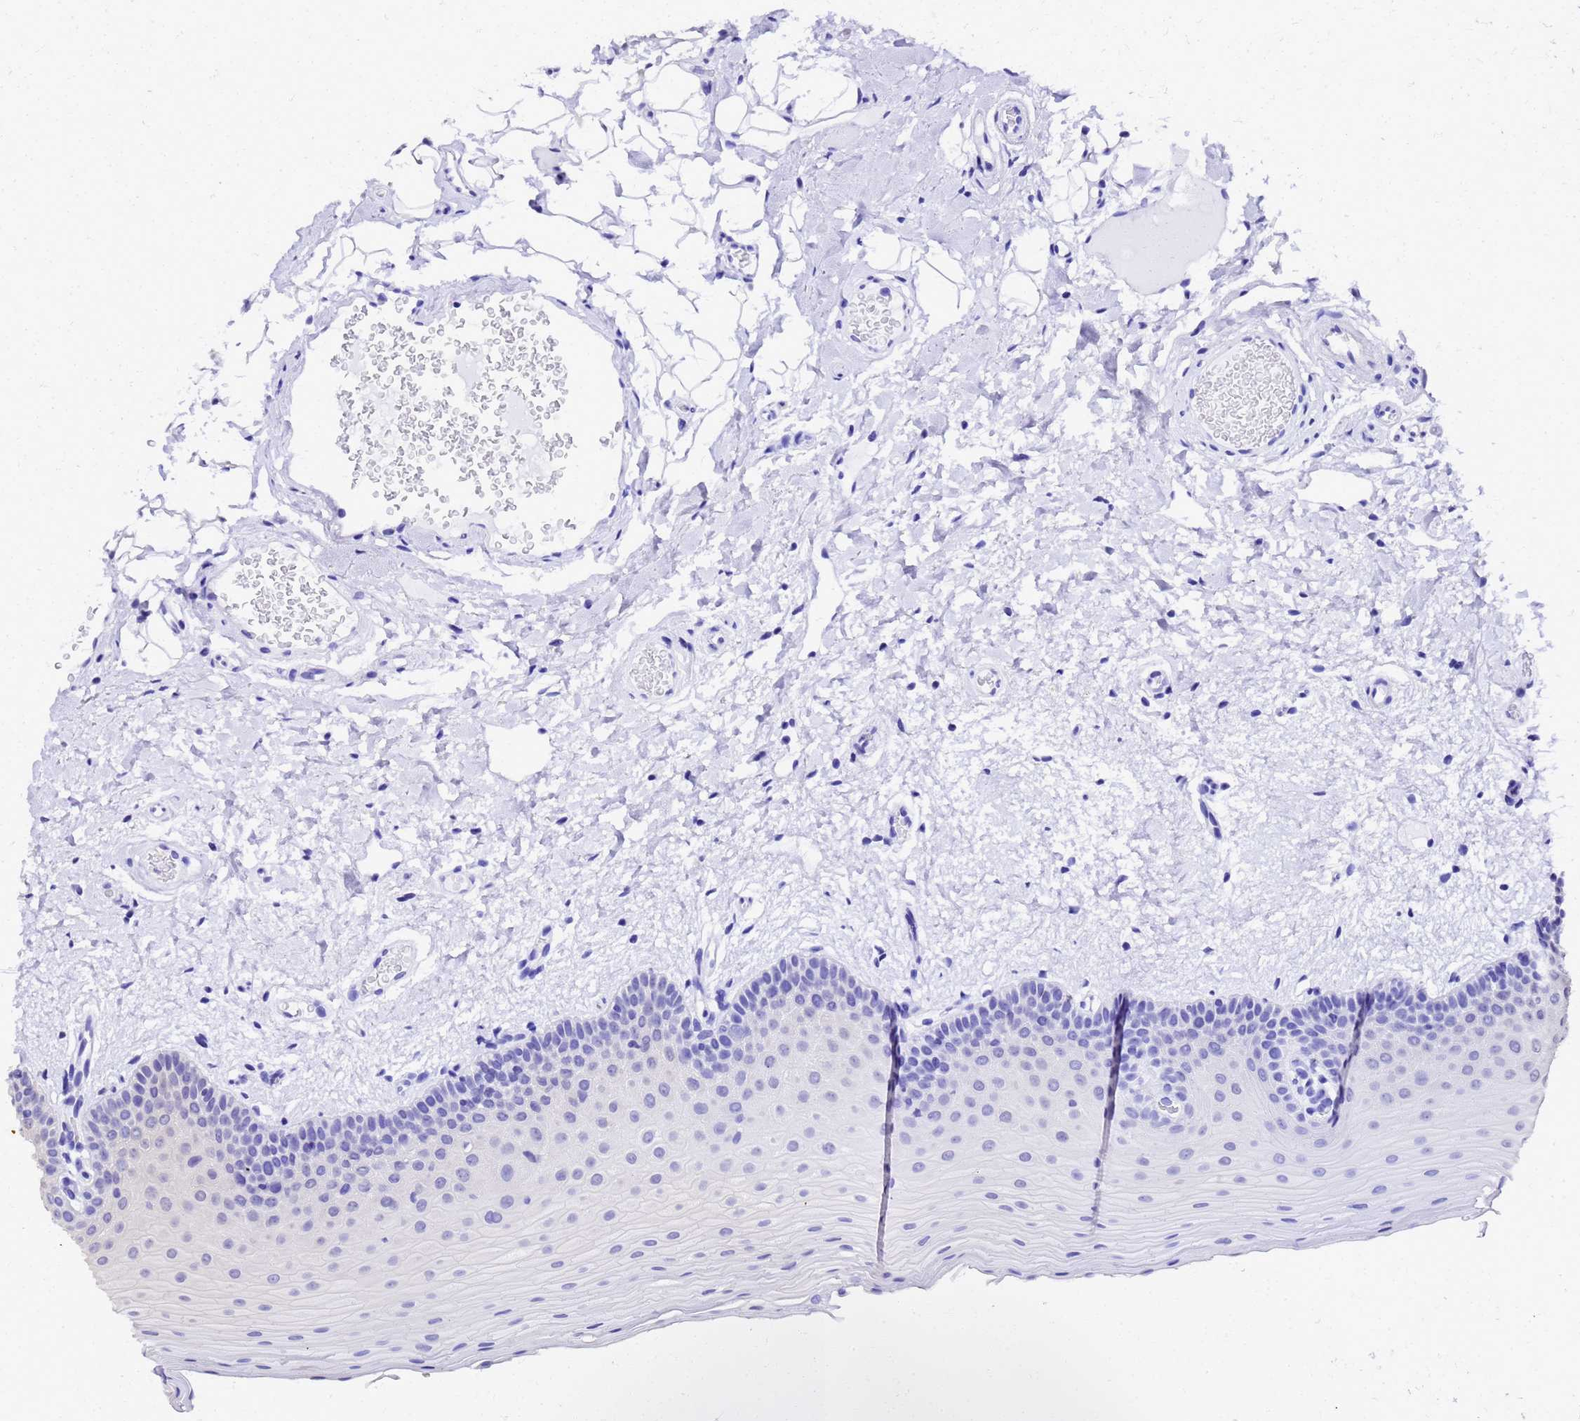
{"staining": {"intensity": "moderate", "quantity": "<25%", "location": "cytoplasmic/membranous,nuclear"}, "tissue": "oral mucosa", "cell_type": "Squamous epithelial cells", "image_type": "normal", "snomed": [{"axis": "morphology", "description": "Normal tissue, NOS"}, {"axis": "topography", "description": "Oral tissue"}, {"axis": "topography", "description": "Tounge, NOS"}], "caption": "A brown stain shows moderate cytoplasmic/membranous,nuclear expression of a protein in squamous epithelial cells of unremarkable oral mucosa. Using DAB (brown) and hematoxylin (blue) stains, captured at high magnification using brightfield microscopy.", "gene": "S100A11", "patient": {"sex": "male", "age": 47}}